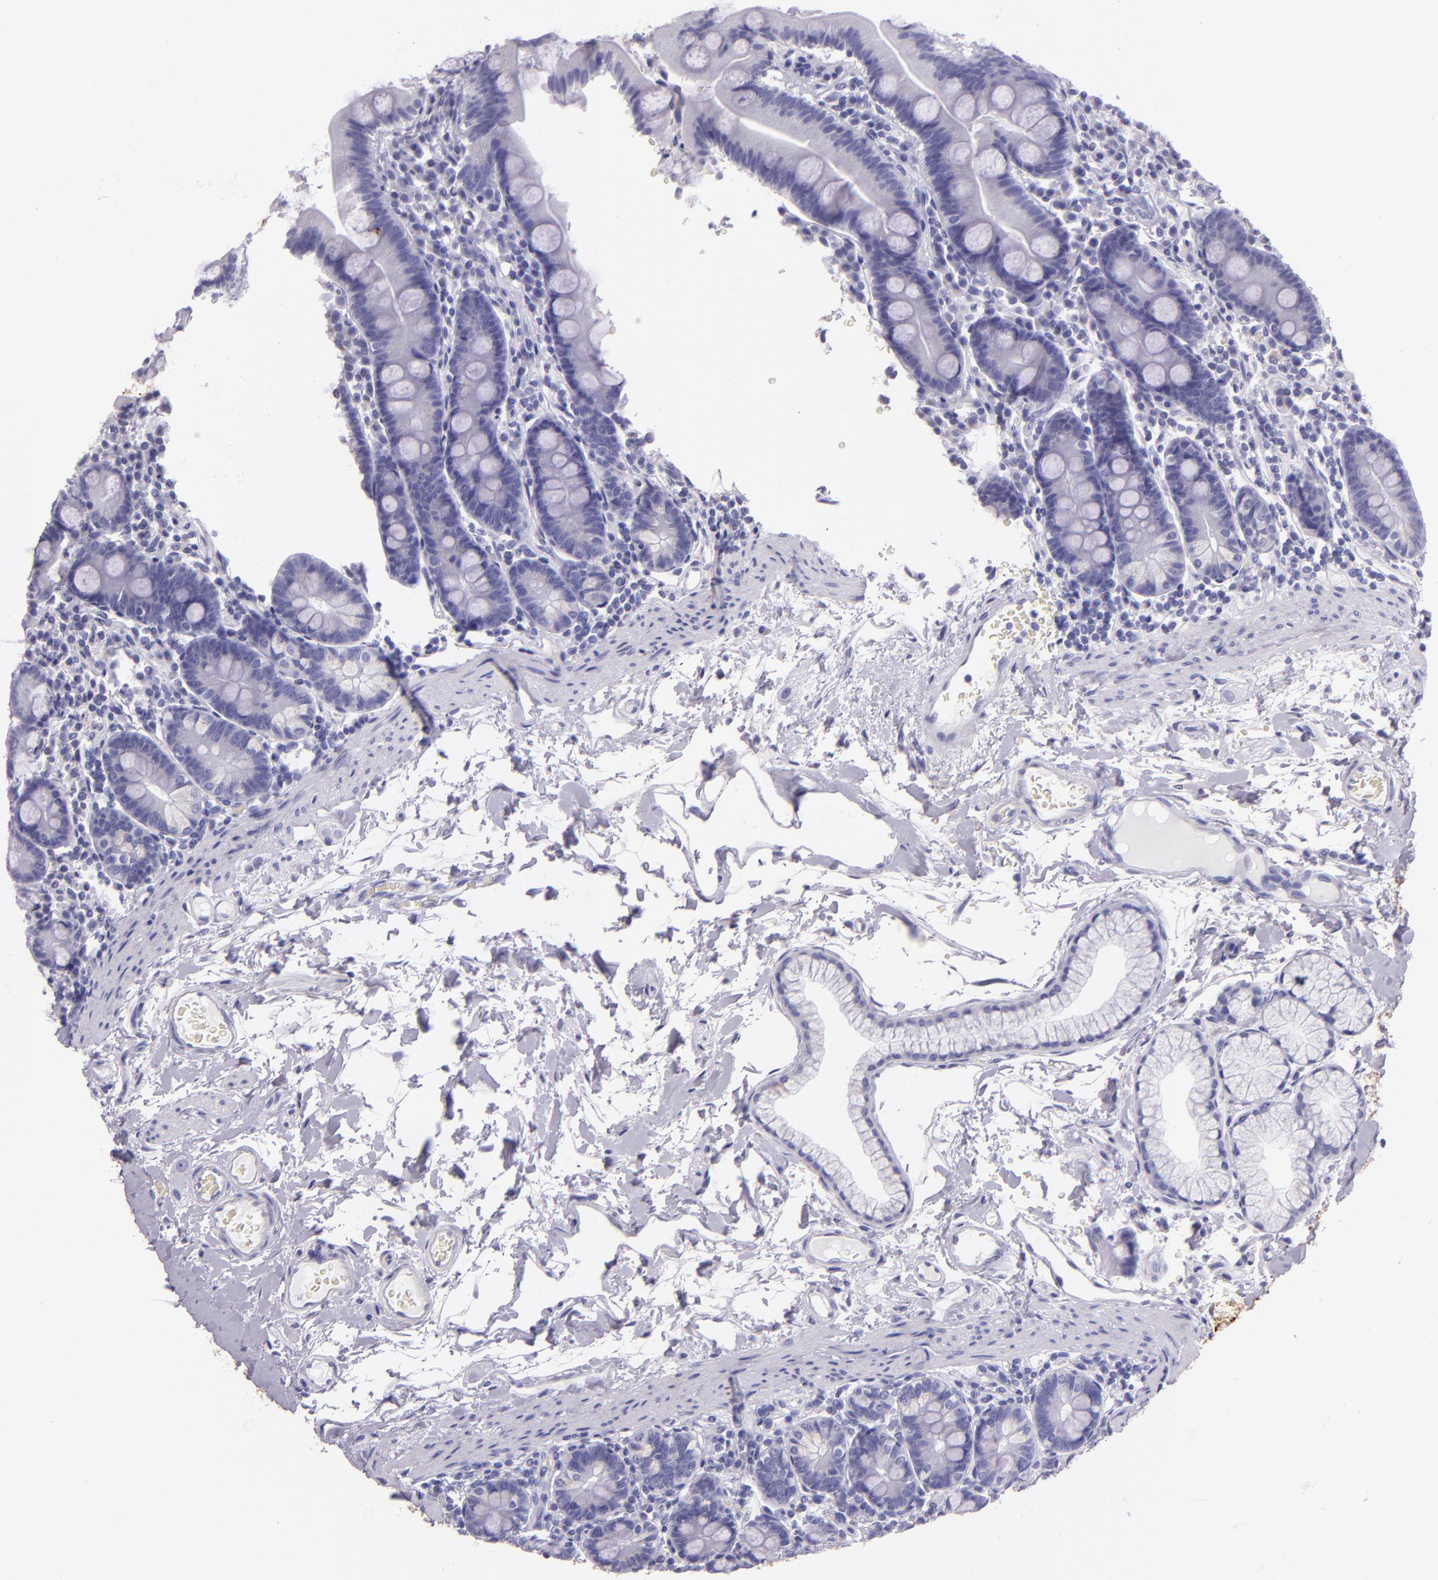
{"staining": {"intensity": "negative", "quantity": "none", "location": "none"}, "tissue": "duodenum", "cell_type": "Glandular cells", "image_type": "normal", "snomed": [{"axis": "morphology", "description": "Normal tissue, NOS"}, {"axis": "topography", "description": "Duodenum"}], "caption": "Histopathology image shows no protein staining in glandular cells of benign duodenum.", "gene": "MUC5AC", "patient": {"sex": "male", "age": 50}}